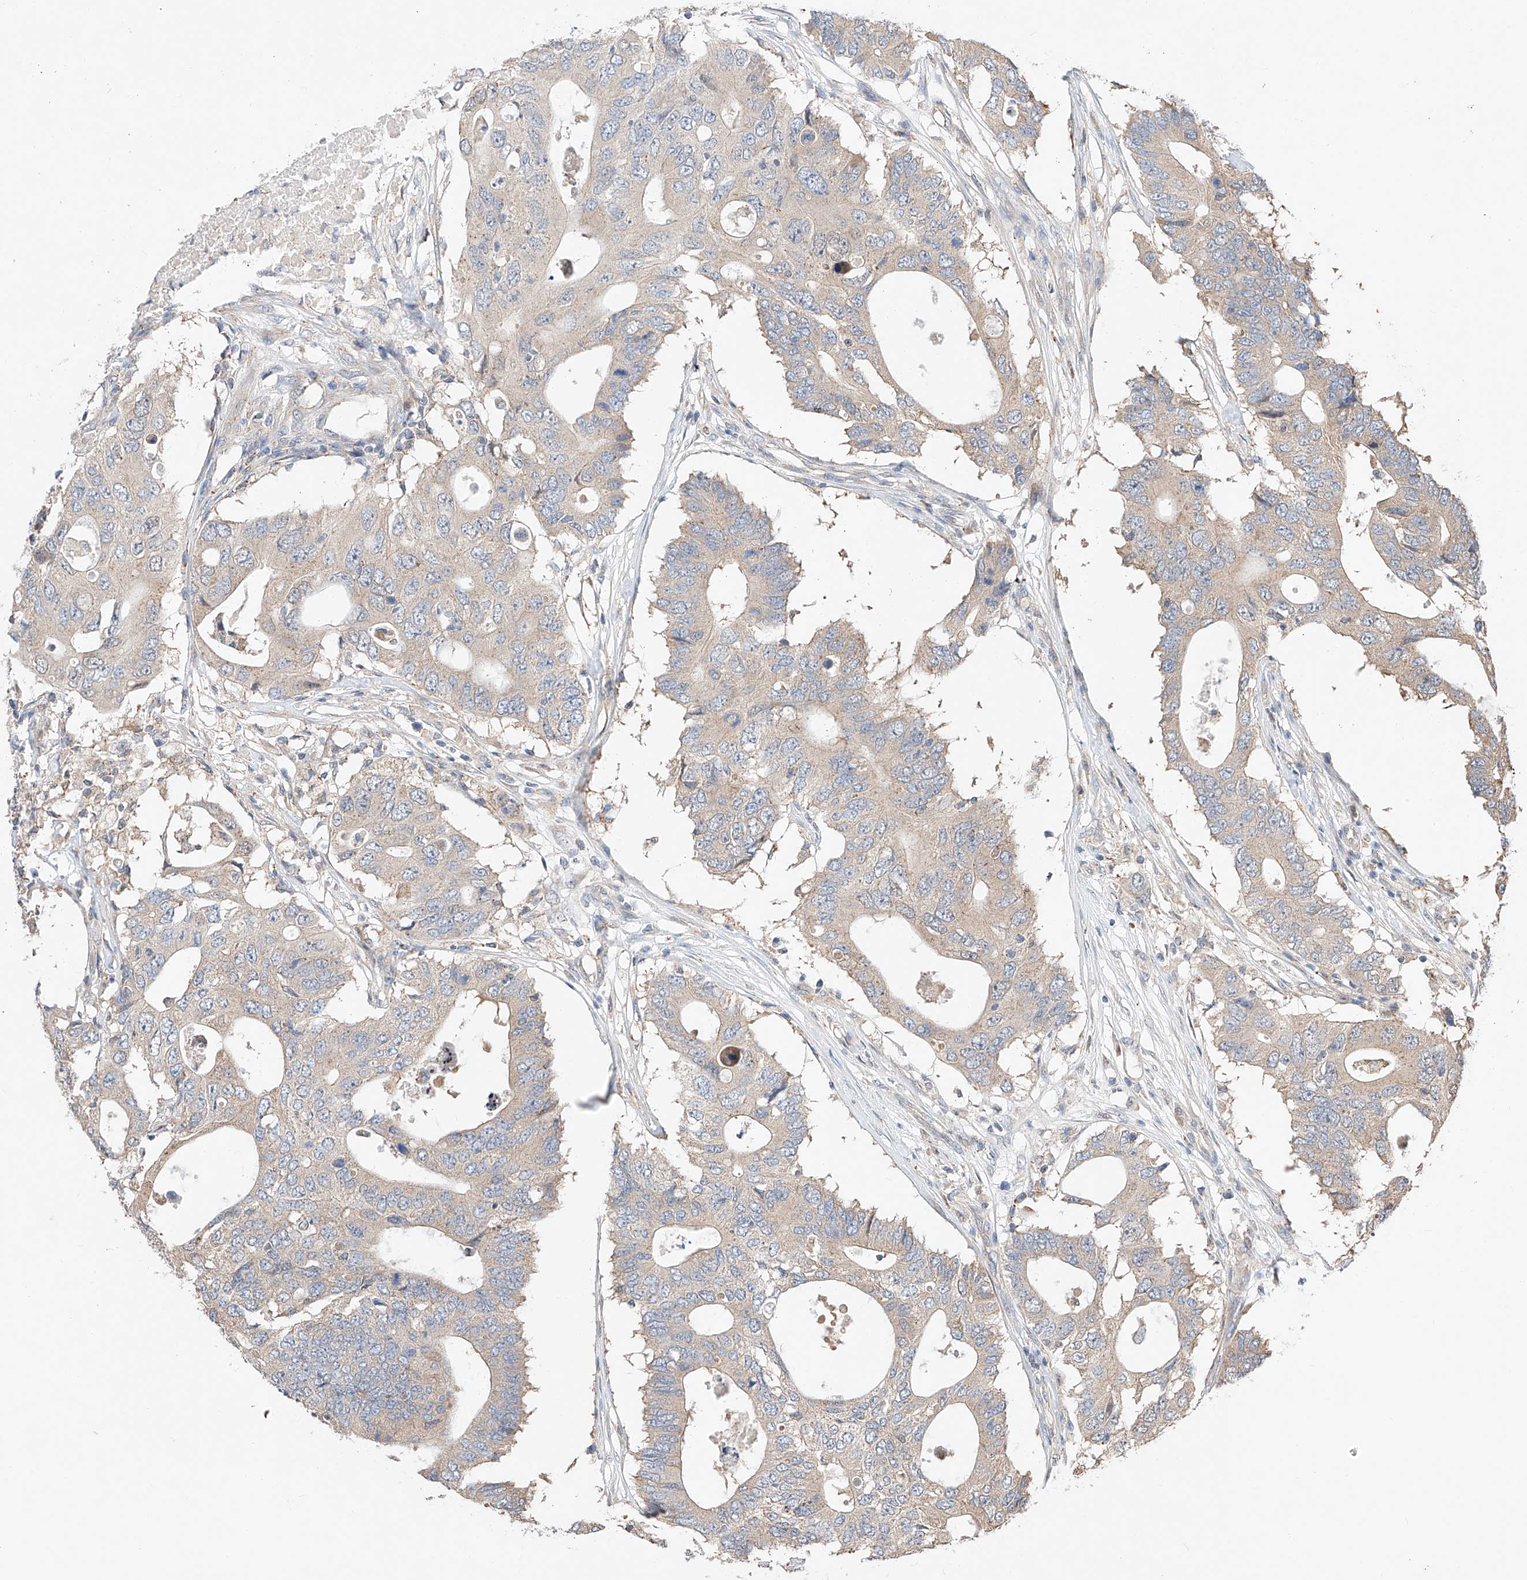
{"staining": {"intensity": "weak", "quantity": "<25%", "location": "cytoplasmic/membranous"}, "tissue": "colorectal cancer", "cell_type": "Tumor cells", "image_type": "cancer", "snomed": [{"axis": "morphology", "description": "Adenocarcinoma, NOS"}, {"axis": "topography", "description": "Colon"}], "caption": "DAB immunohistochemical staining of human colorectal cancer demonstrates no significant staining in tumor cells.", "gene": "C6orf118", "patient": {"sex": "male", "age": 71}}